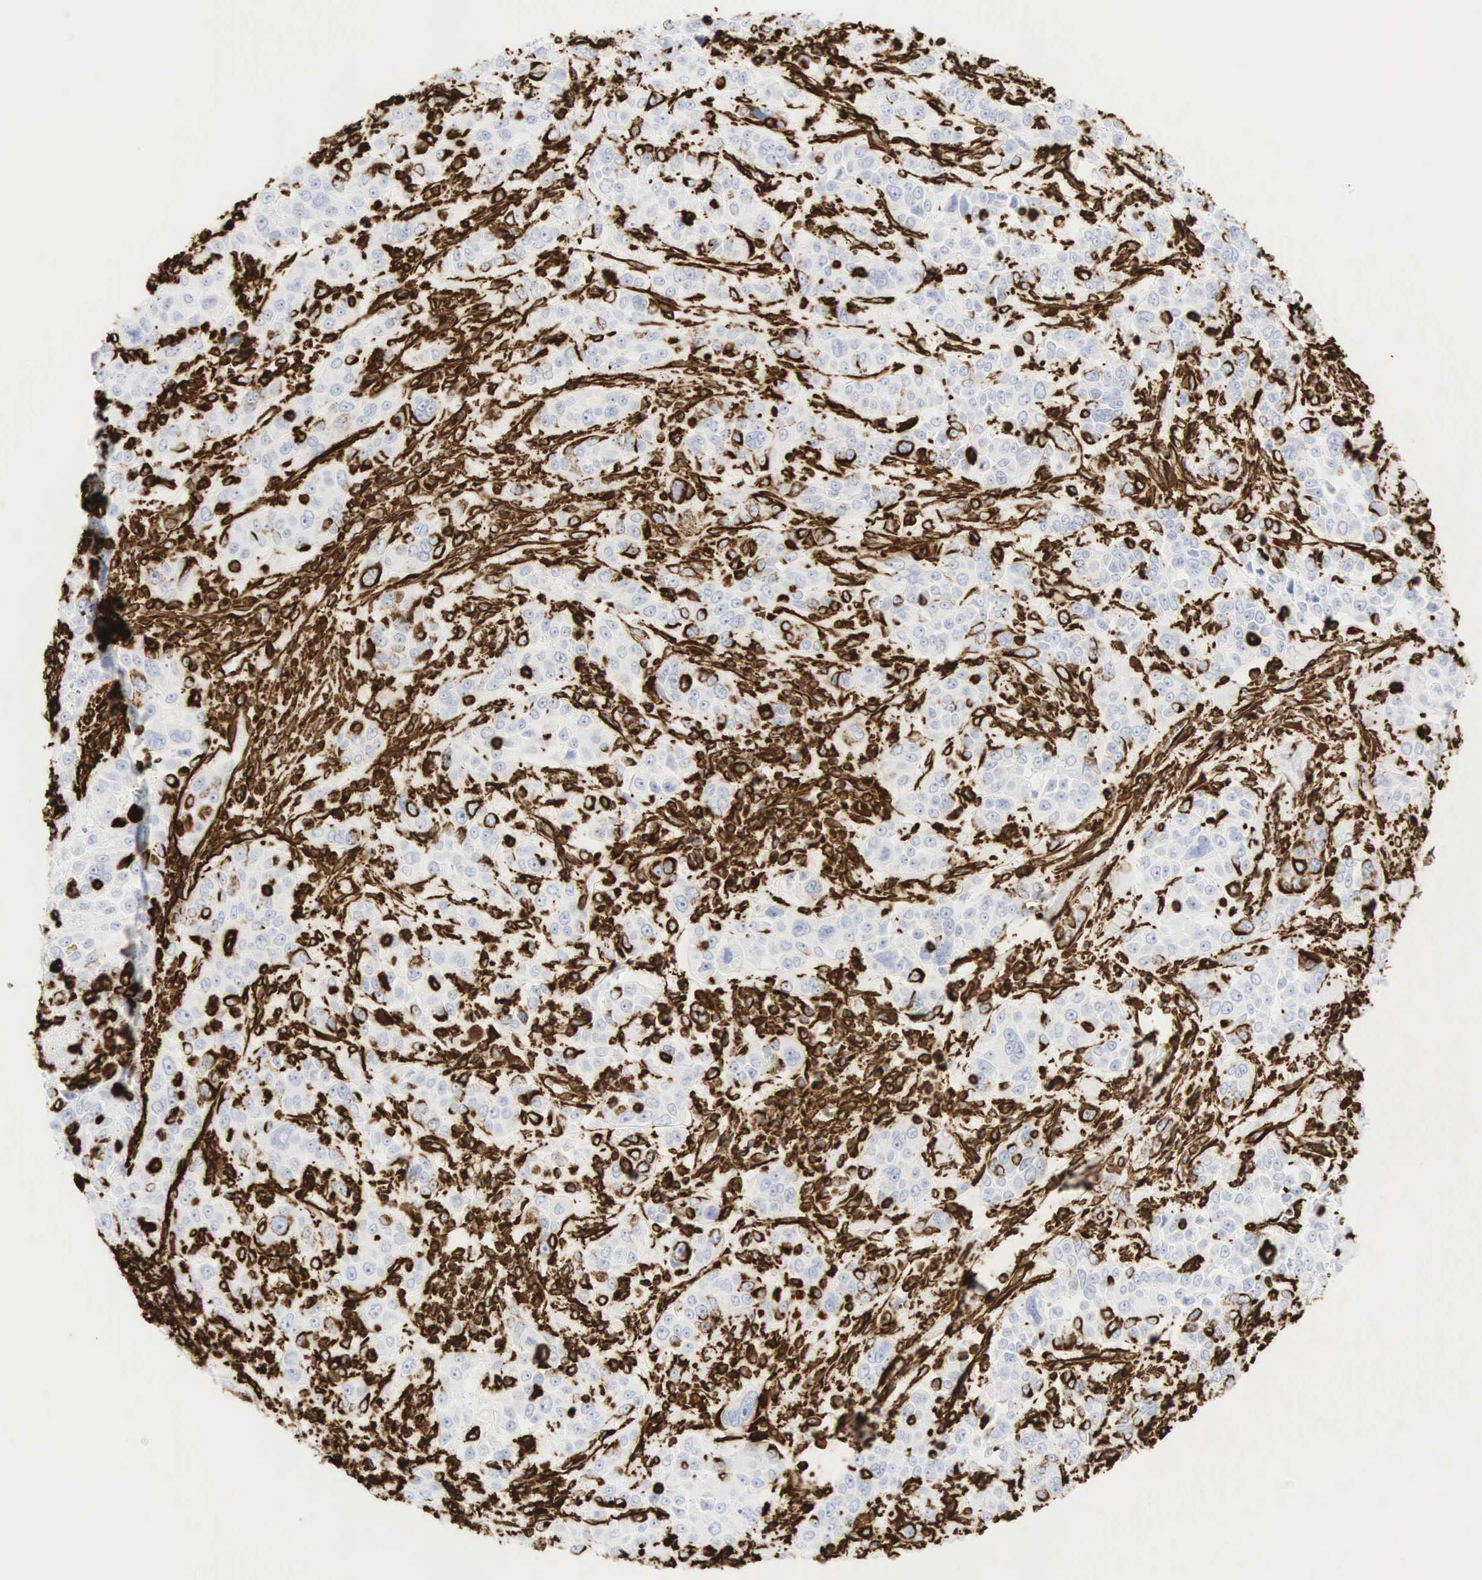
{"staining": {"intensity": "strong", "quantity": "<25%", "location": "cytoplasmic/membranous"}, "tissue": "pancreatic cancer", "cell_type": "Tumor cells", "image_type": "cancer", "snomed": [{"axis": "morphology", "description": "Adenocarcinoma, NOS"}, {"axis": "topography", "description": "Pancreas"}], "caption": "The histopathology image displays immunohistochemical staining of adenocarcinoma (pancreatic). There is strong cytoplasmic/membranous positivity is appreciated in about <25% of tumor cells. The staining is performed using DAB (3,3'-diaminobenzidine) brown chromogen to label protein expression. The nuclei are counter-stained blue using hematoxylin.", "gene": "VIM", "patient": {"sex": "female", "age": 52}}